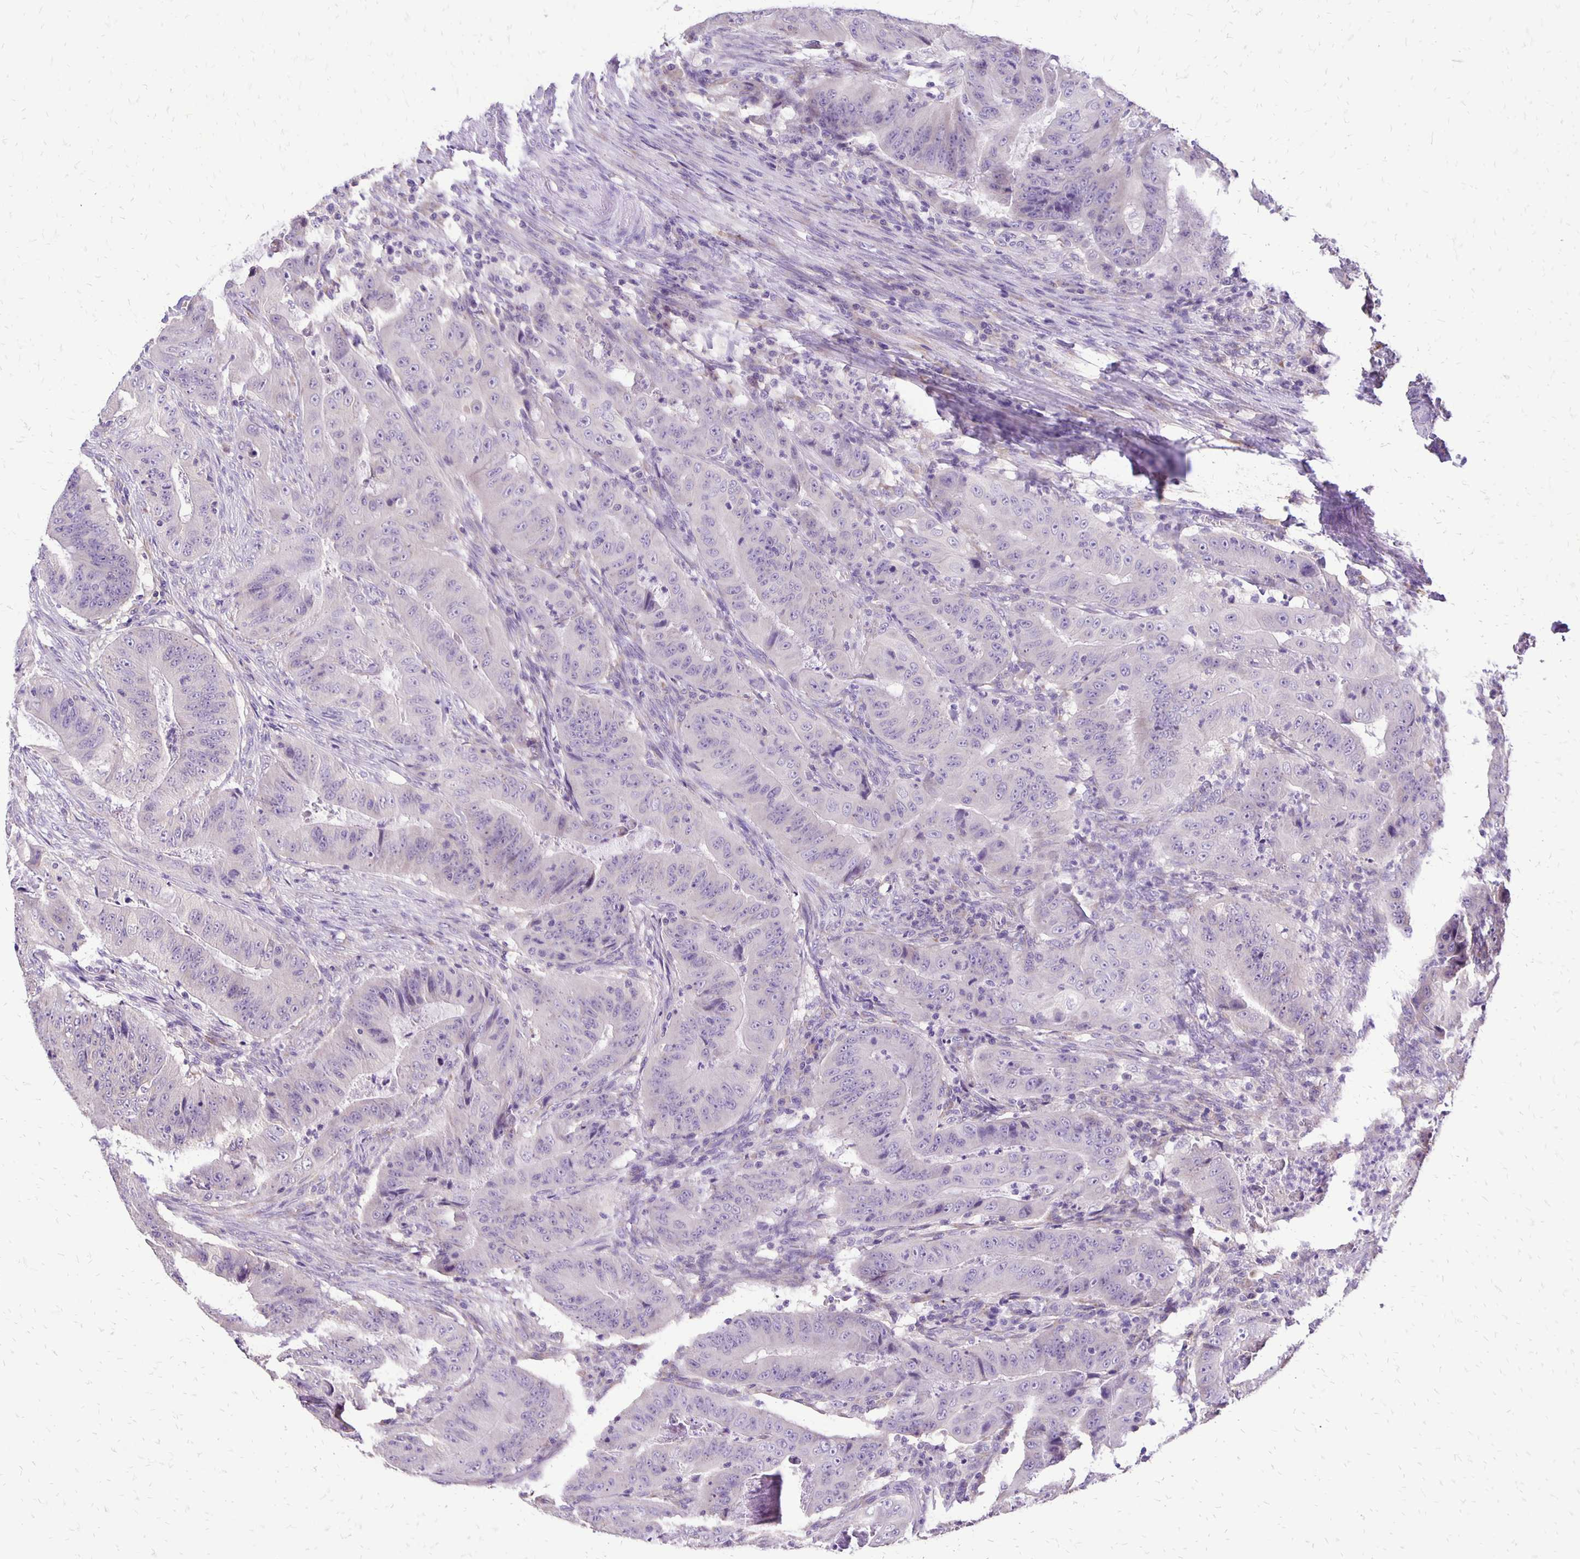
{"staining": {"intensity": "negative", "quantity": "none", "location": "none"}, "tissue": "colorectal cancer", "cell_type": "Tumor cells", "image_type": "cancer", "snomed": [{"axis": "morphology", "description": "Adenocarcinoma, NOS"}, {"axis": "topography", "description": "Colon"}], "caption": "Colorectal cancer was stained to show a protein in brown. There is no significant expression in tumor cells.", "gene": "ANKRD45", "patient": {"sex": "male", "age": 33}}